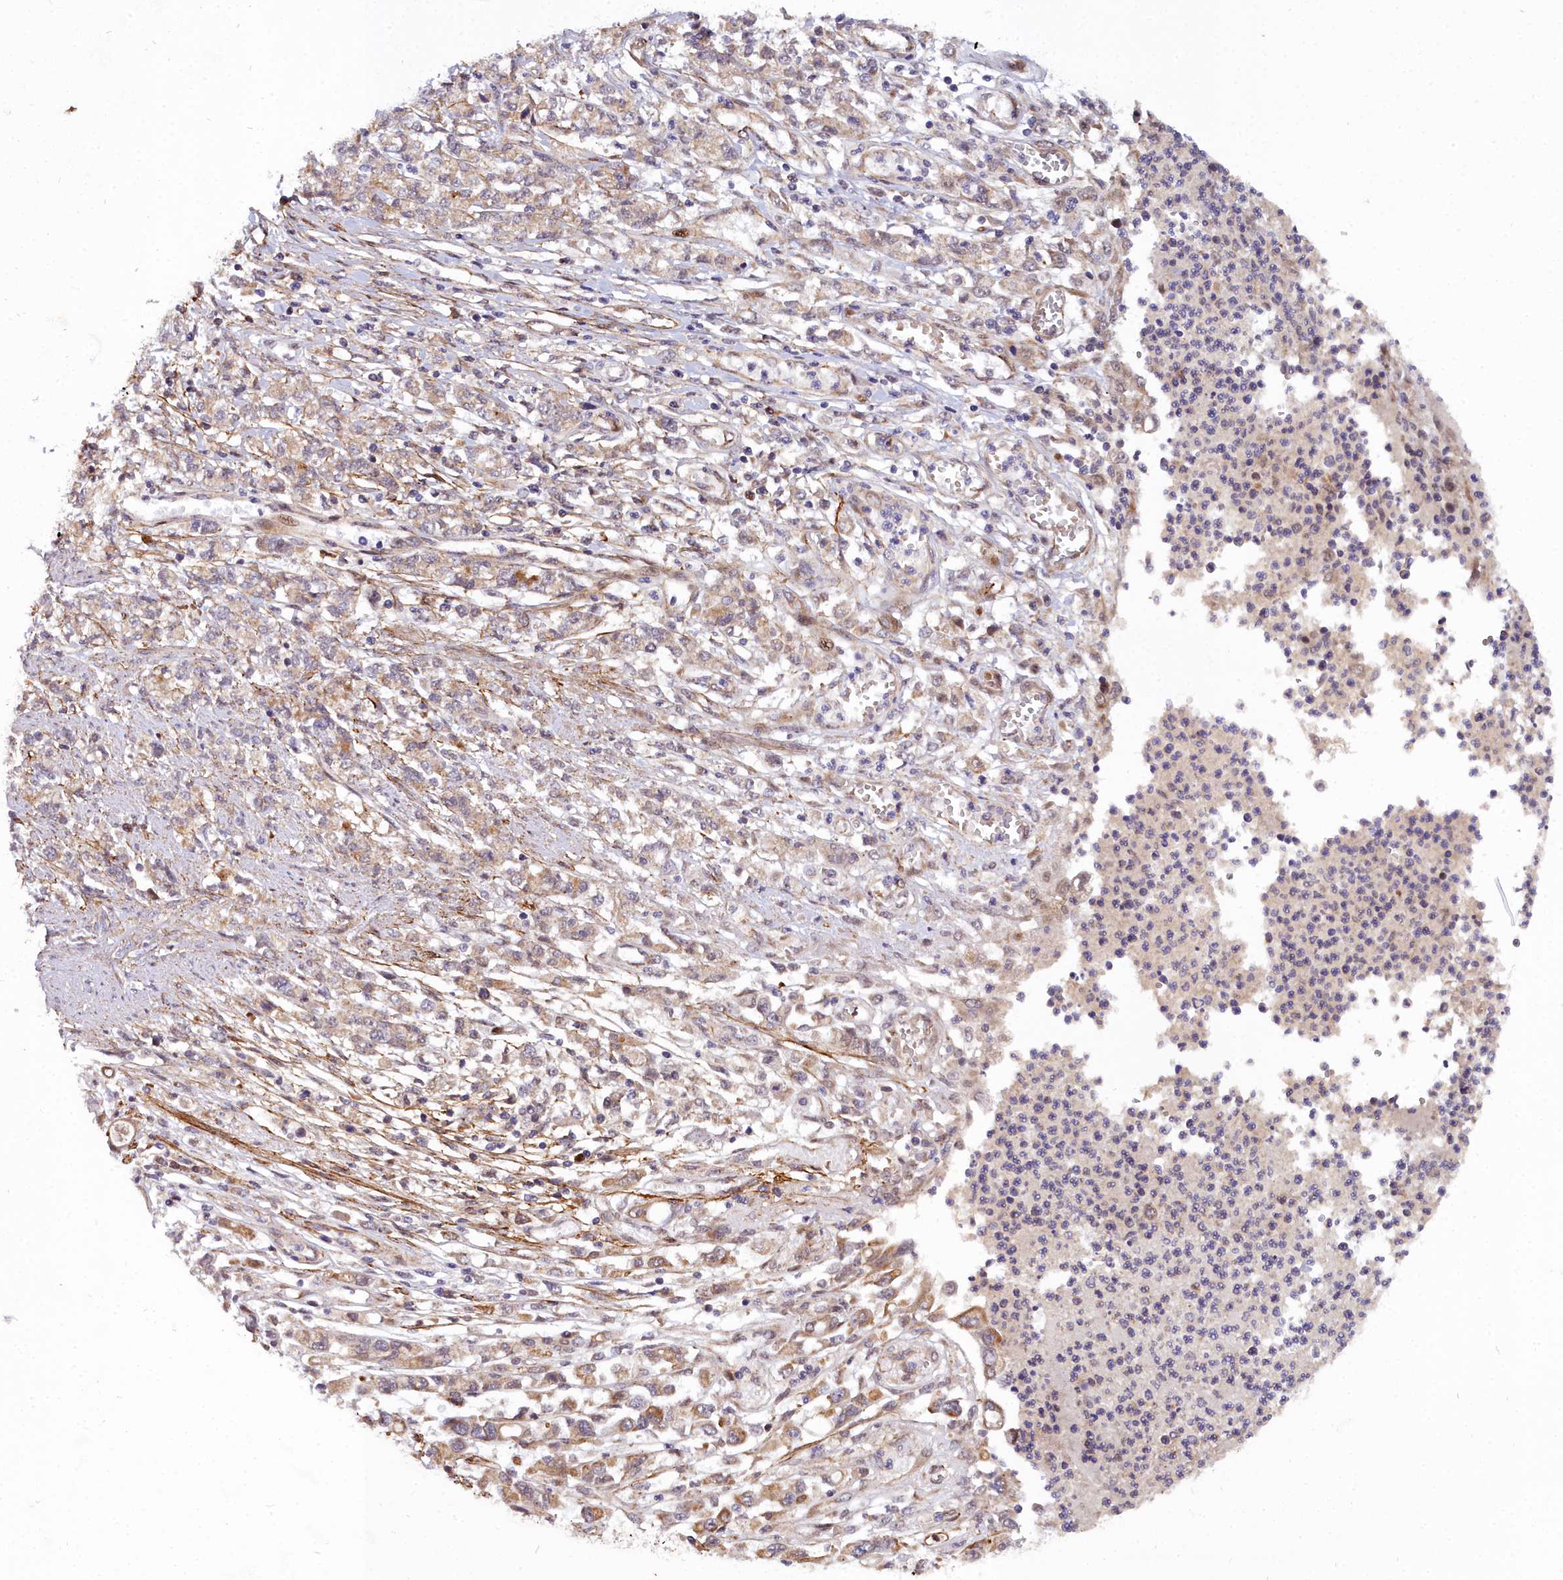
{"staining": {"intensity": "moderate", "quantity": "<25%", "location": "cytoplasmic/membranous"}, "tissue": "stomach cancer", "cell_type": "Tumor cells", "image_type": "cancer", "snomed": [{"axis": "morphology", "description": "Adenocarcinoma, NOS"}, {"axis": "topography", "description": "Stomach"}], "caption": "Stomach adenocarcinoma tissue shows moderate cytoplasmic/membranous staining in approximately <25% of tumor cells", "gene": "MRPS11", "patient": {"sex": "female", "age": 76}}